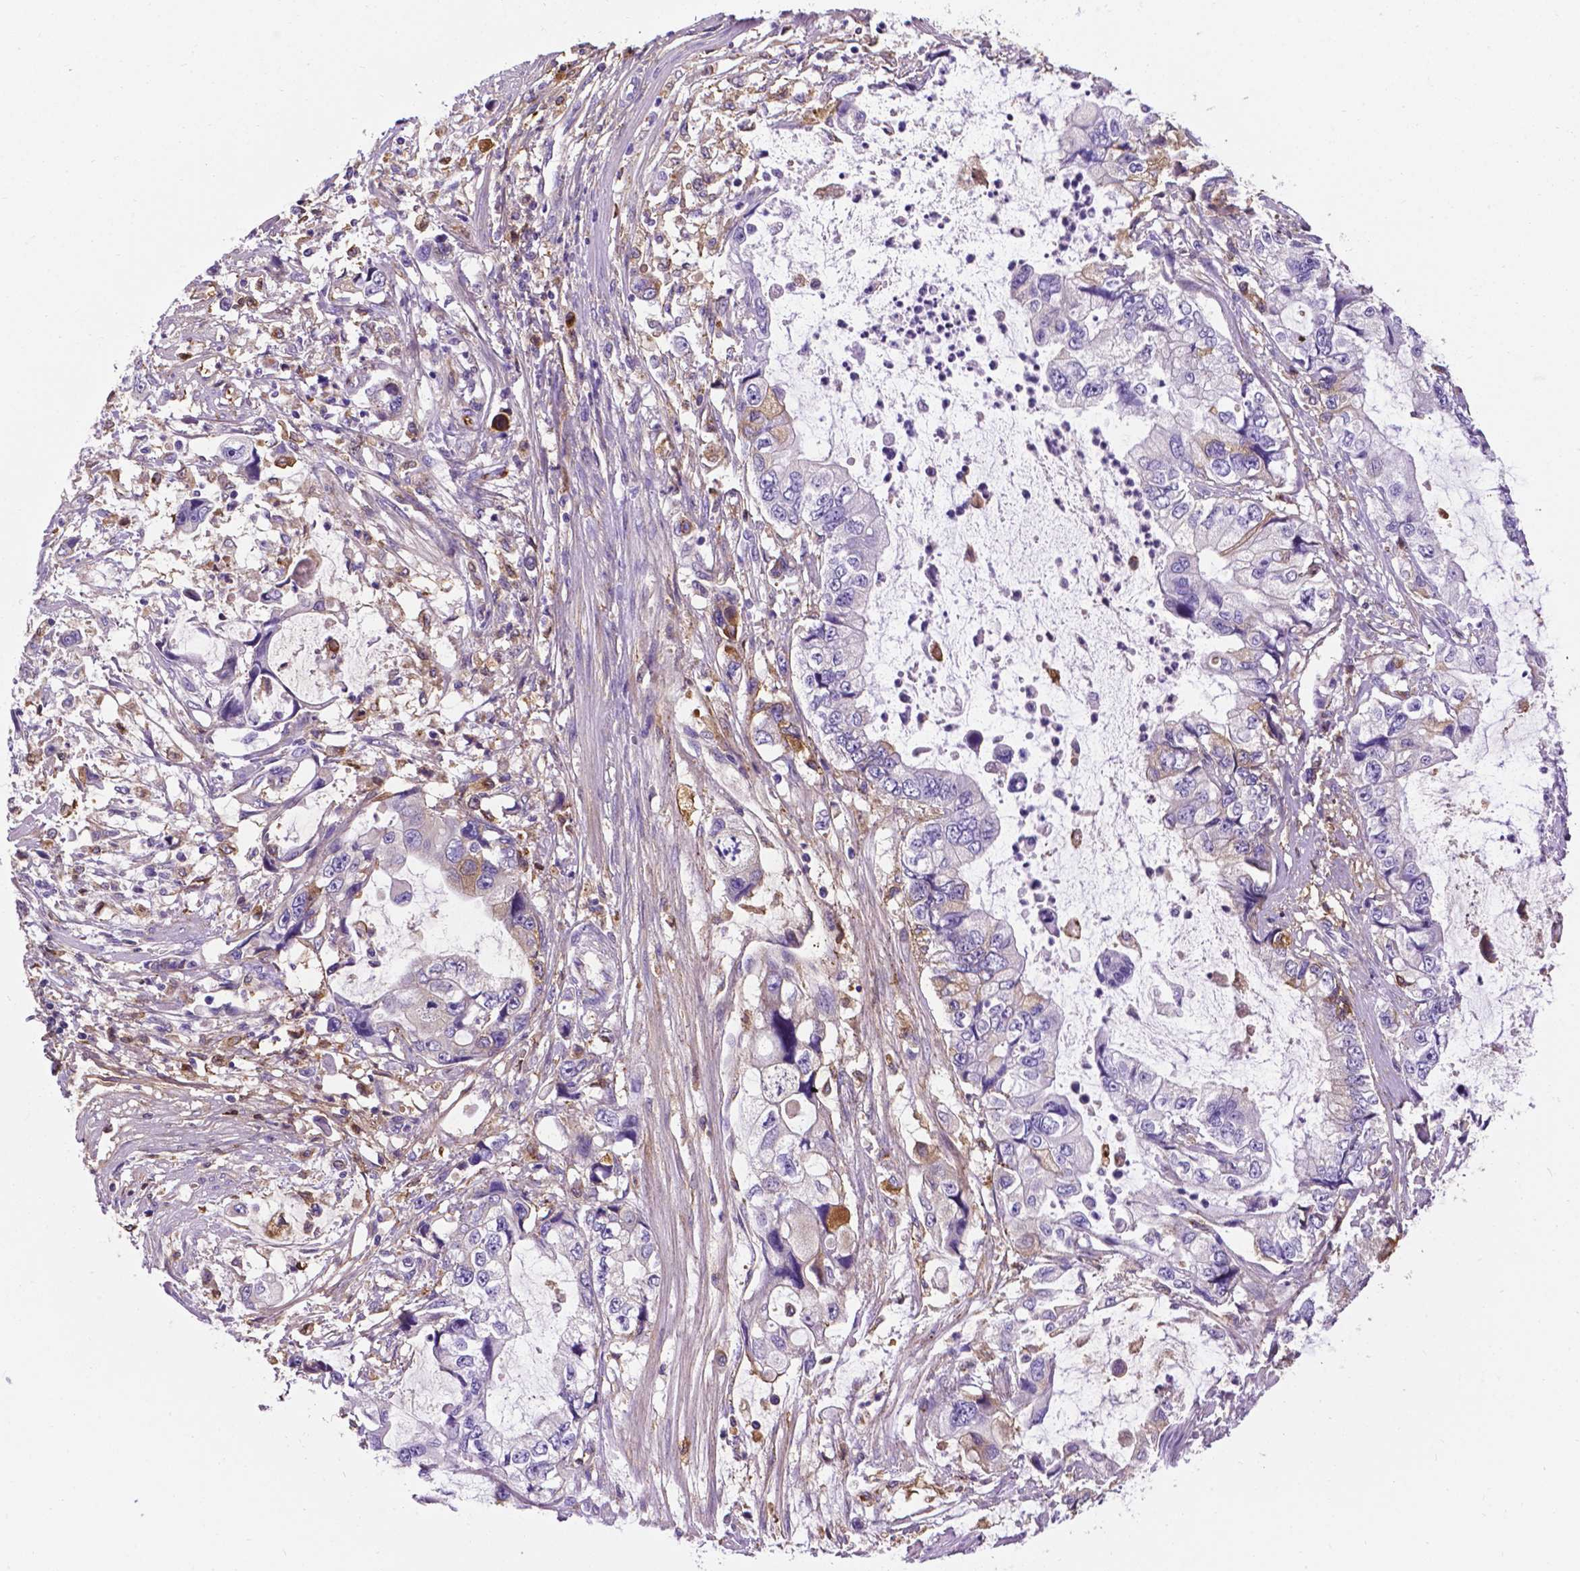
{"staining": {"intensity": "negative", "quantity": "none", "location": "none"}, "tissue": "stomach cancer", "cell_type": "Tumor cells", "image_type": "cancer", "snomed": [{"axis": "morphology", "description": "Adenocarcinoma, NOS"}, {"axis": "topography", "description": "Pancreas"}, {"axis": "topography", "description": "Stomach, upper"}, {"axis": "topography", "description": "Stomach"}], "caption": "This image is of stomach adenocarcinoma stained with immunohistochemistry (IHC) to label a protein in brown with the nuclei are counter-stained blue. There is no expression in tumor cells.", "gene": "APOE", "patient": {"sex": "male", "age": 77}}